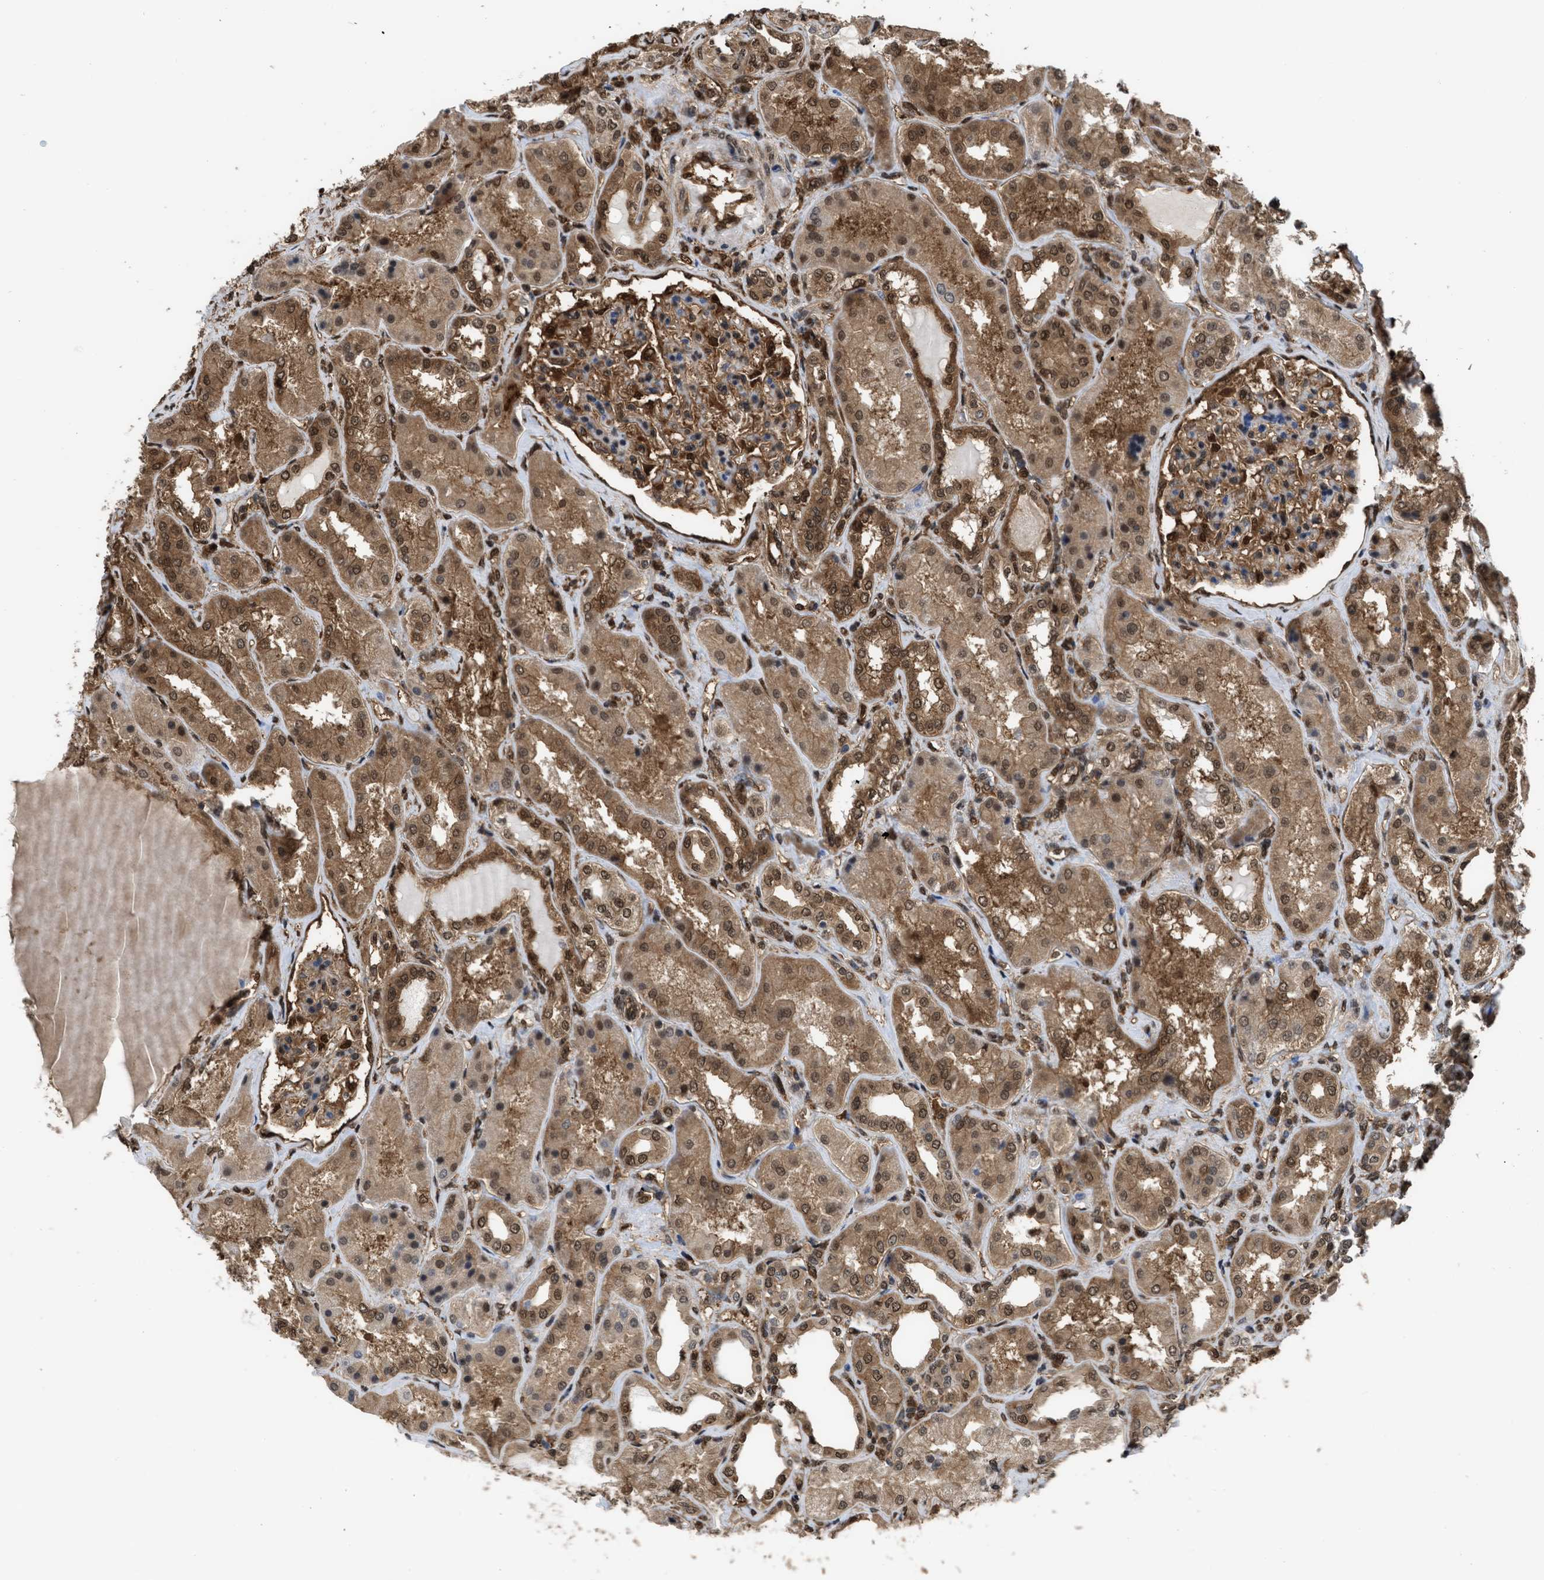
{"staining": {"intensity": "moderate", "quantity": ">75%", "location": "cytoplasmic/membranous,nuclear"}, "tissue": "kidney", "cell_type": "Cells in glomeruli", "image_type": "normal", "snomed": [{"axis": "morphology", "description": "Normal tissue, NOS"}, {"axis": "topography", "description": "Kidney"}], "caption": "The photomicrograph displays a brown stain indicating the presence of a protein in the cytoplasmic/membranous,nuclear of cells in glomeruli in kidney. (IHC, brightfield microscopy, high magnification).", "gene": "YWHAG", "patient": {"sex": "female", "age": 56}}